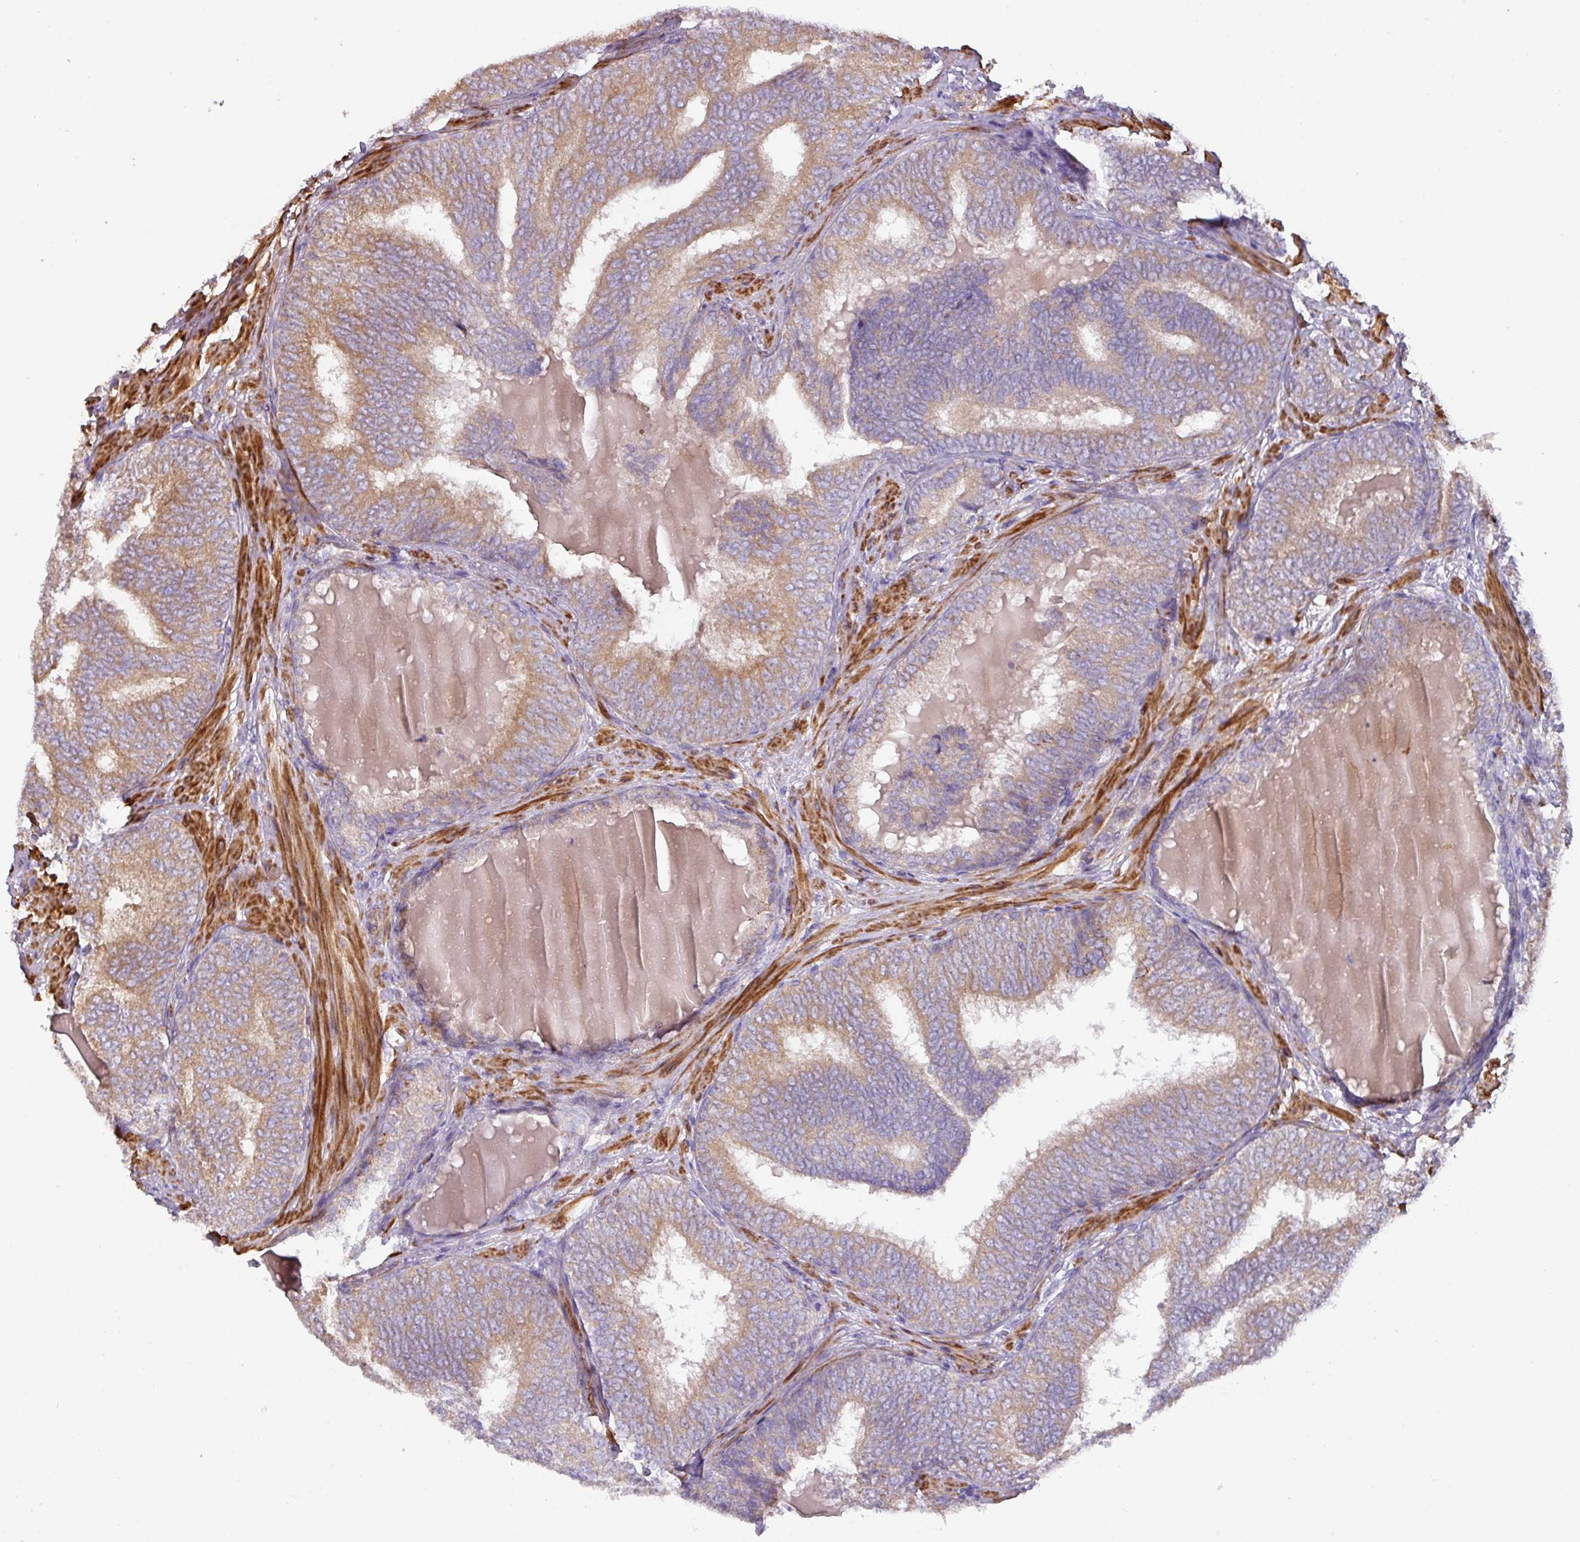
{"staining": {"intensity": "moderate", "quantity": ">75%", "location": "cytoplasmic/membranous"}, "tissue": "prostate cancer", "cell_type": "Tumor cells", "image_type": "cancer", "snomed": [{"axis": "morphology", "description": "Adenocarcinoma, High grade"}, {"axis": "topography", "description": "Prostate"}], "caption": "Moderate cytoplasmic/membranous protein expression is seen in about >75% of tumor cells in high-grade adenocarcinoma (prostate). (Stains: DAB in brown, nuclei in blue, Microscopy: brightfield microscopy at high magnification).", "gene": "MRRF", "patient": {"sex": "male", "age": 72}}